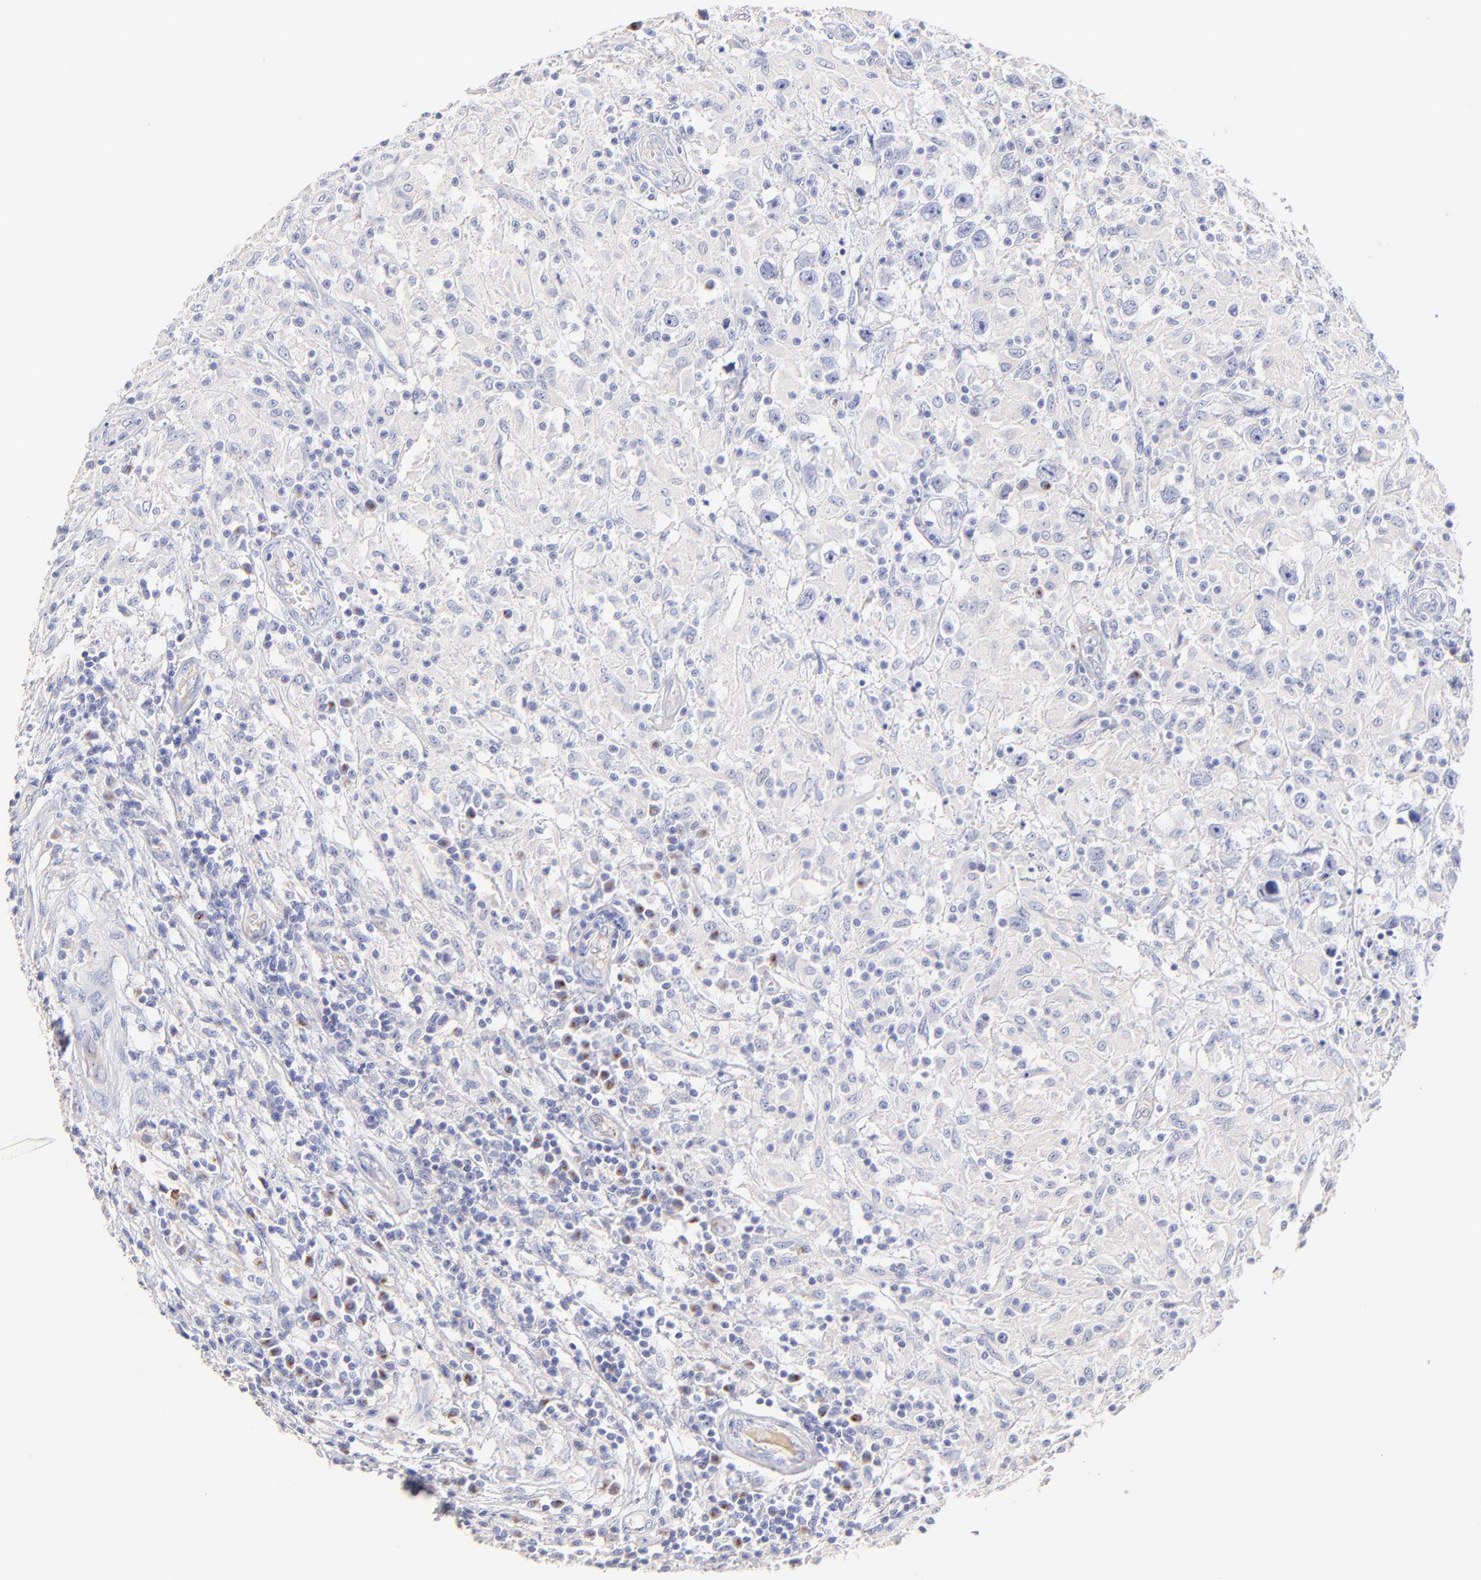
{"staining": {"intensity": "negative", "quantity": "none", "location": "none"}, "tissue": "testis cancer", "cell_type": "Tumor cells", "image_type": "cancer", "snomed": [{"axis": "morphology", "description": "Seminoma, NOS"}, {"axis": "topography", "description": "Testis"}], "caption": "Tumor cells show no significant expression in testis cancer.", "gene": "ASB9", "patient": {"sex": "male", "age": 34}}